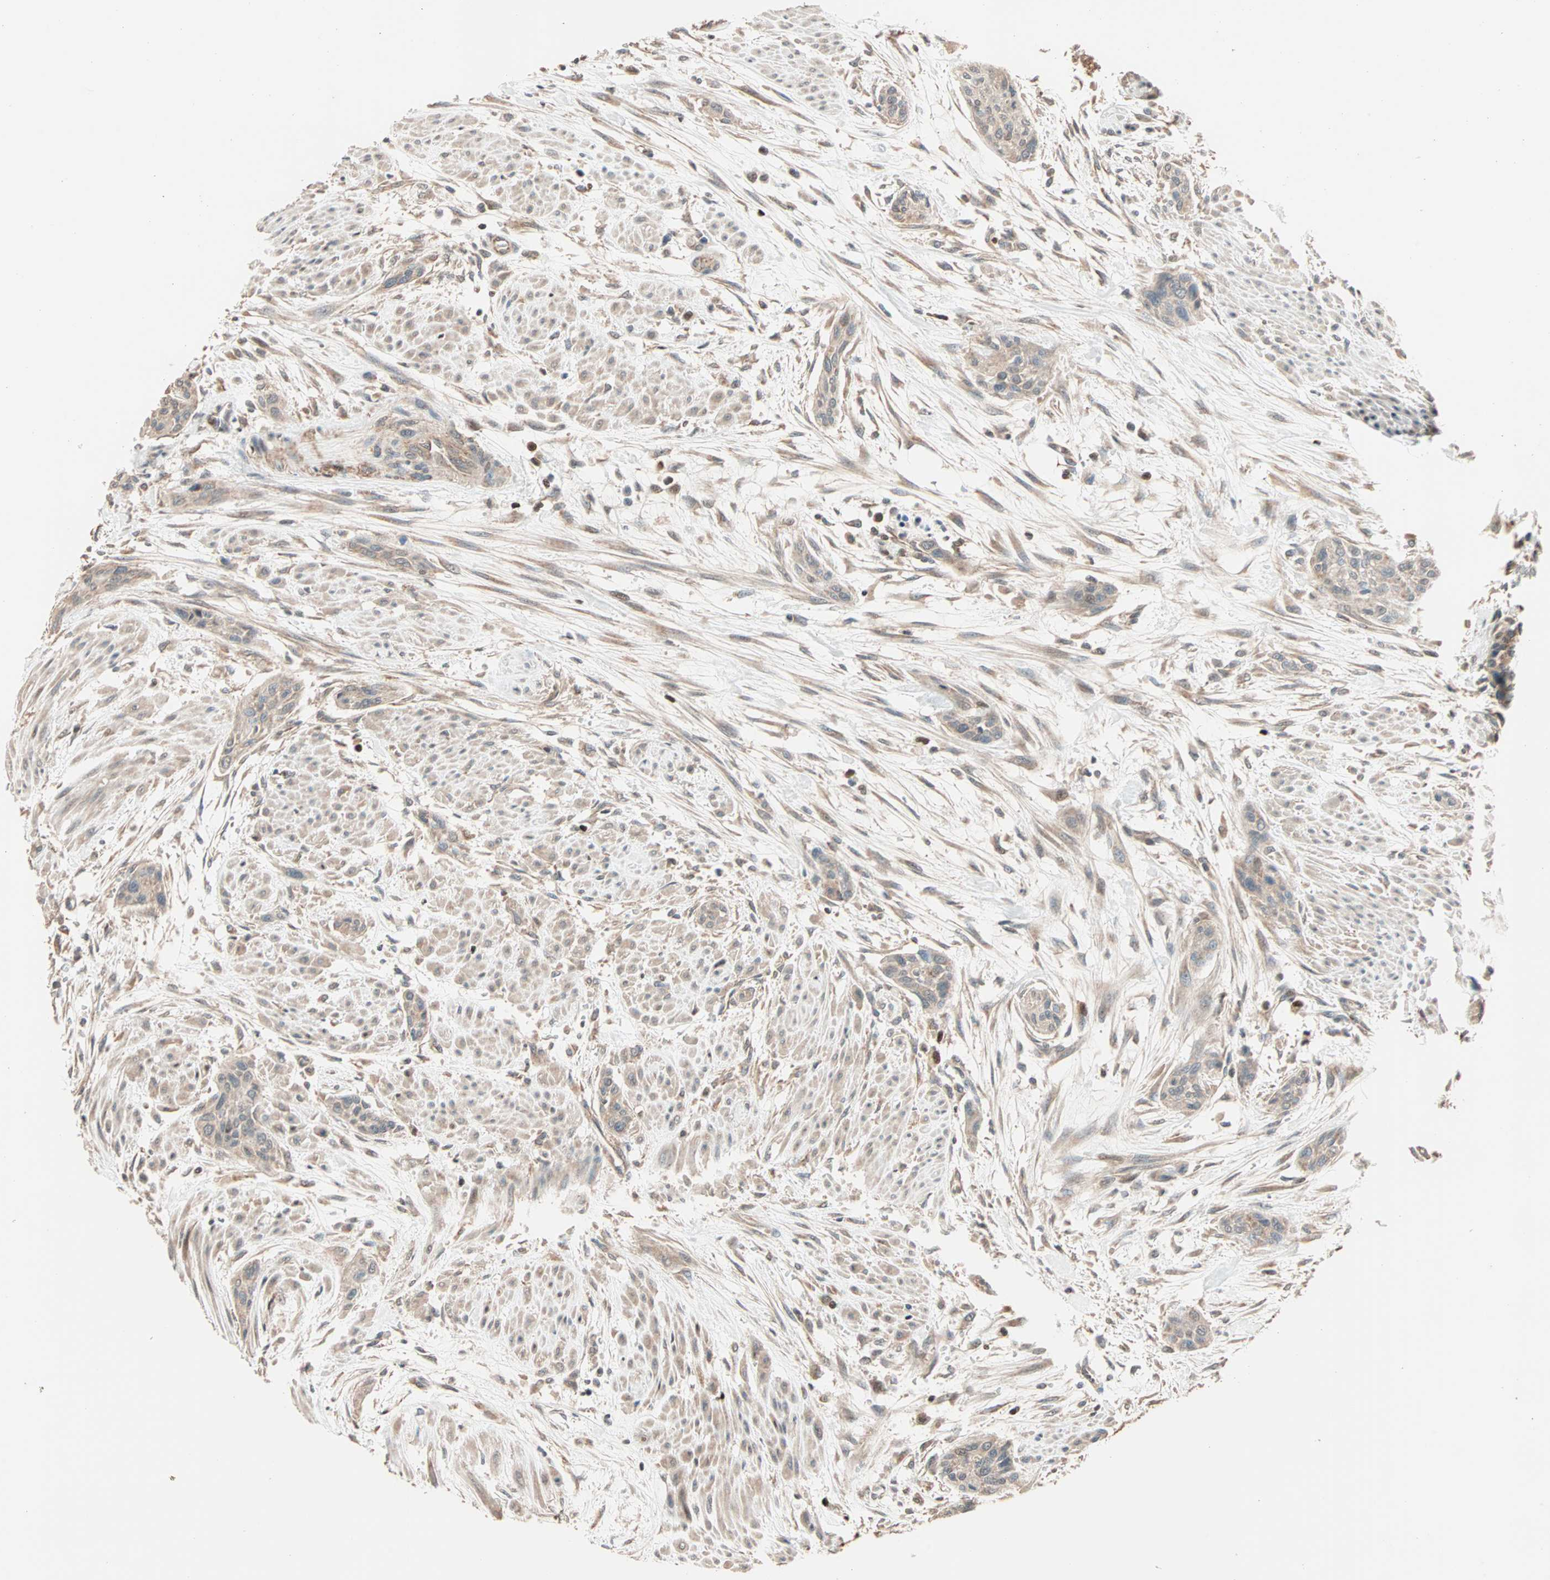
{"staining": {"intensity": "weak", "quantity": ">75%", "location": "cytoplasmic/membranous"}, "tissue": "urothelial cancer", "cell_type": "Tumor cells", "image_type": "cancer", "snomed": [{"axis": "morphology", "description": "Urothelial carcinoma, High grade"}, {"axis": "topography", "description": "Urinary bladder"}], "caption": "Immunohistochemistry (IHC) photomicrograph of human high-grade urothelial carcinoma stained for a protein (brown), which reveals low levels of weak cytoplasmic/membranous staining in approximately >75% of tumor cells.", "gene": "HECW1", "patient": {"sex": "male", "age": 35}}